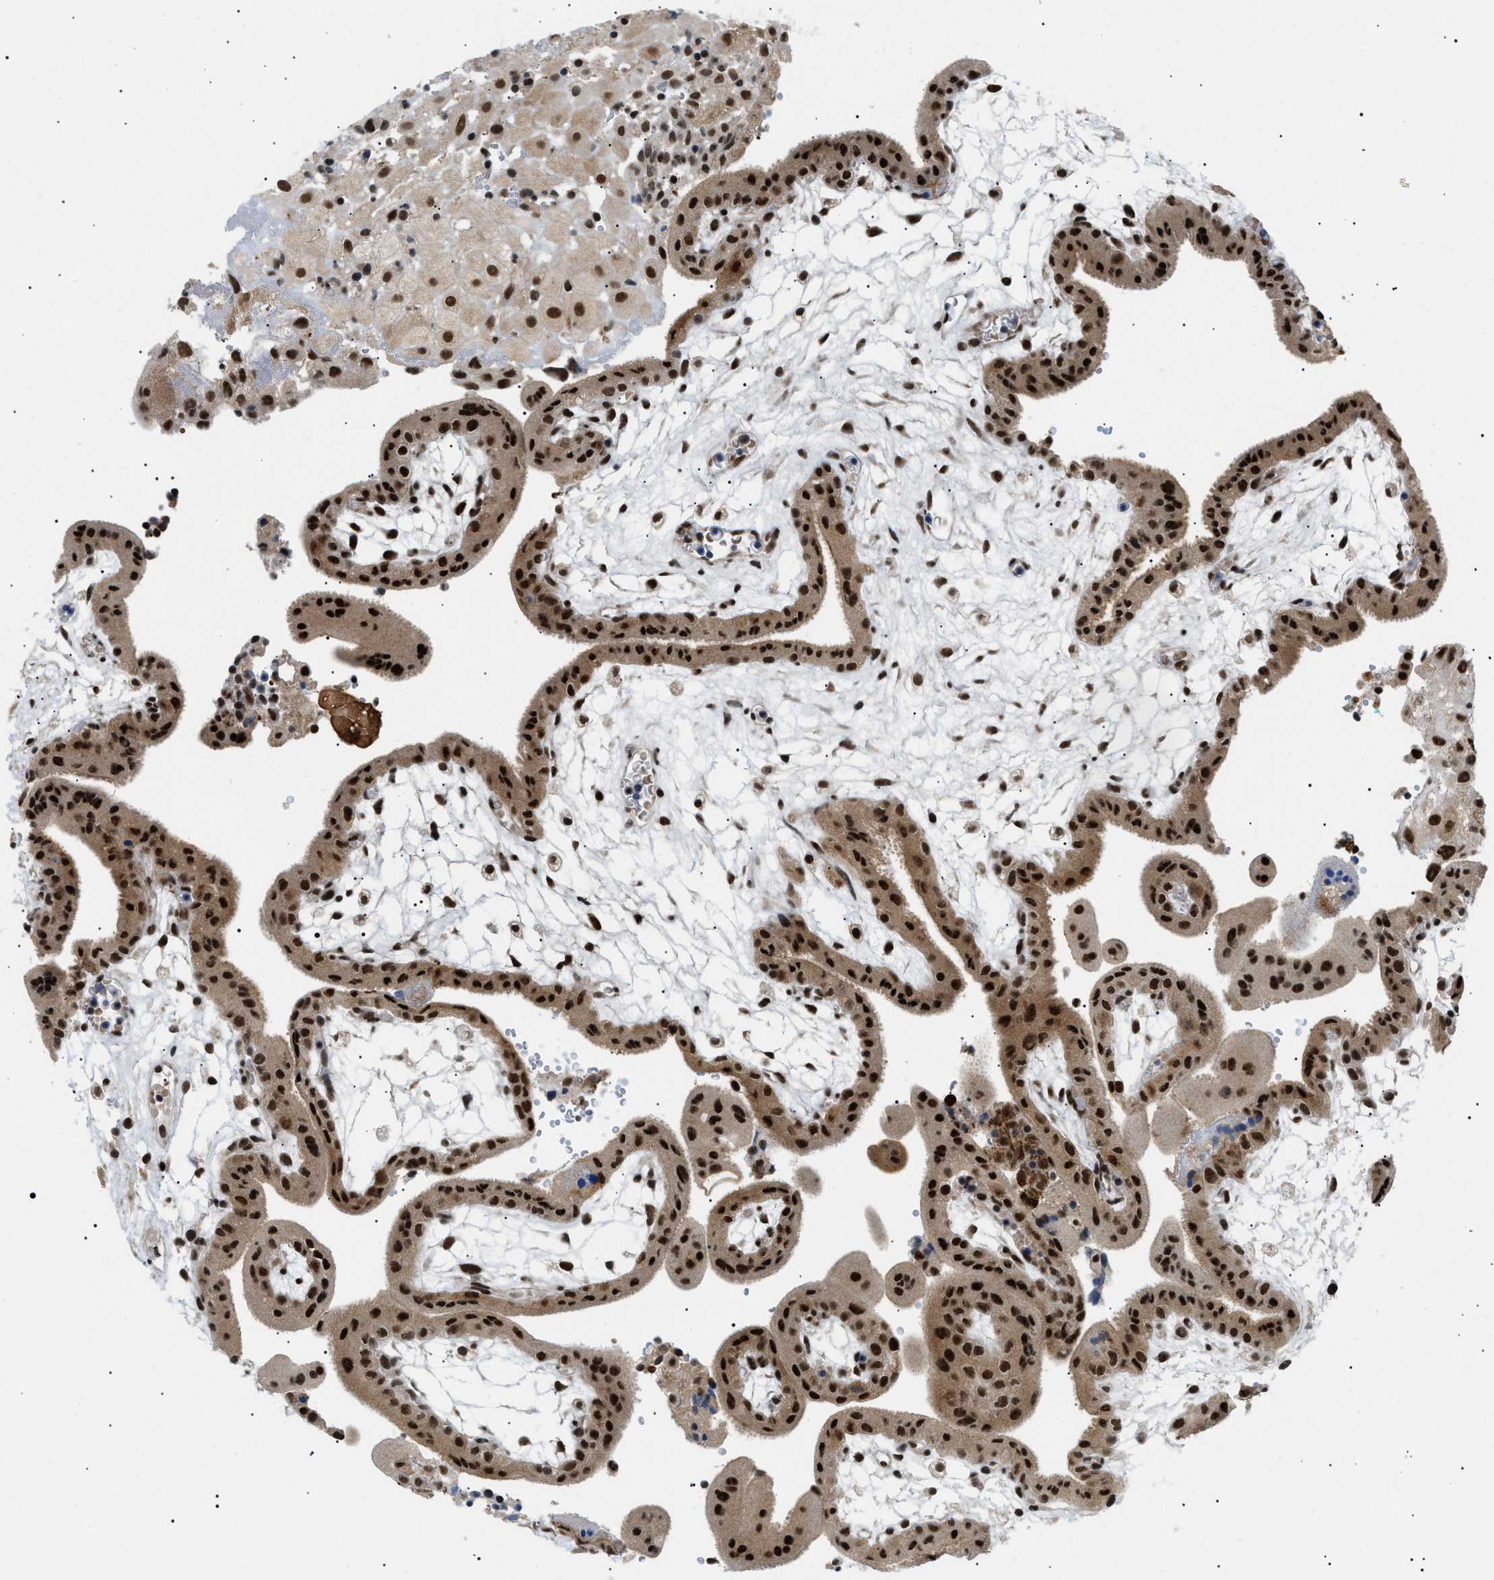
{"staining": {"intensity": "strong", "quantity": ">75%", "location": "cytoplasmic/membranous,nuclear"}, "tissue": "placenta", "cell_type": "Decidual cells", "image_type": "normal", "snomed": [{"axis": "morphology", "description": "Normal tissue, NOS"}, {"axis": "topography", "description": "Placenta"}], "caption": "This image shows IHC staining of unremarkable placenta, with high strong cytoplasmic/membranous,nuclear positivity in approximately >75% of decidual cells.", "gene": "RBM15", "patient": {"sex": "female", "age": 18}}